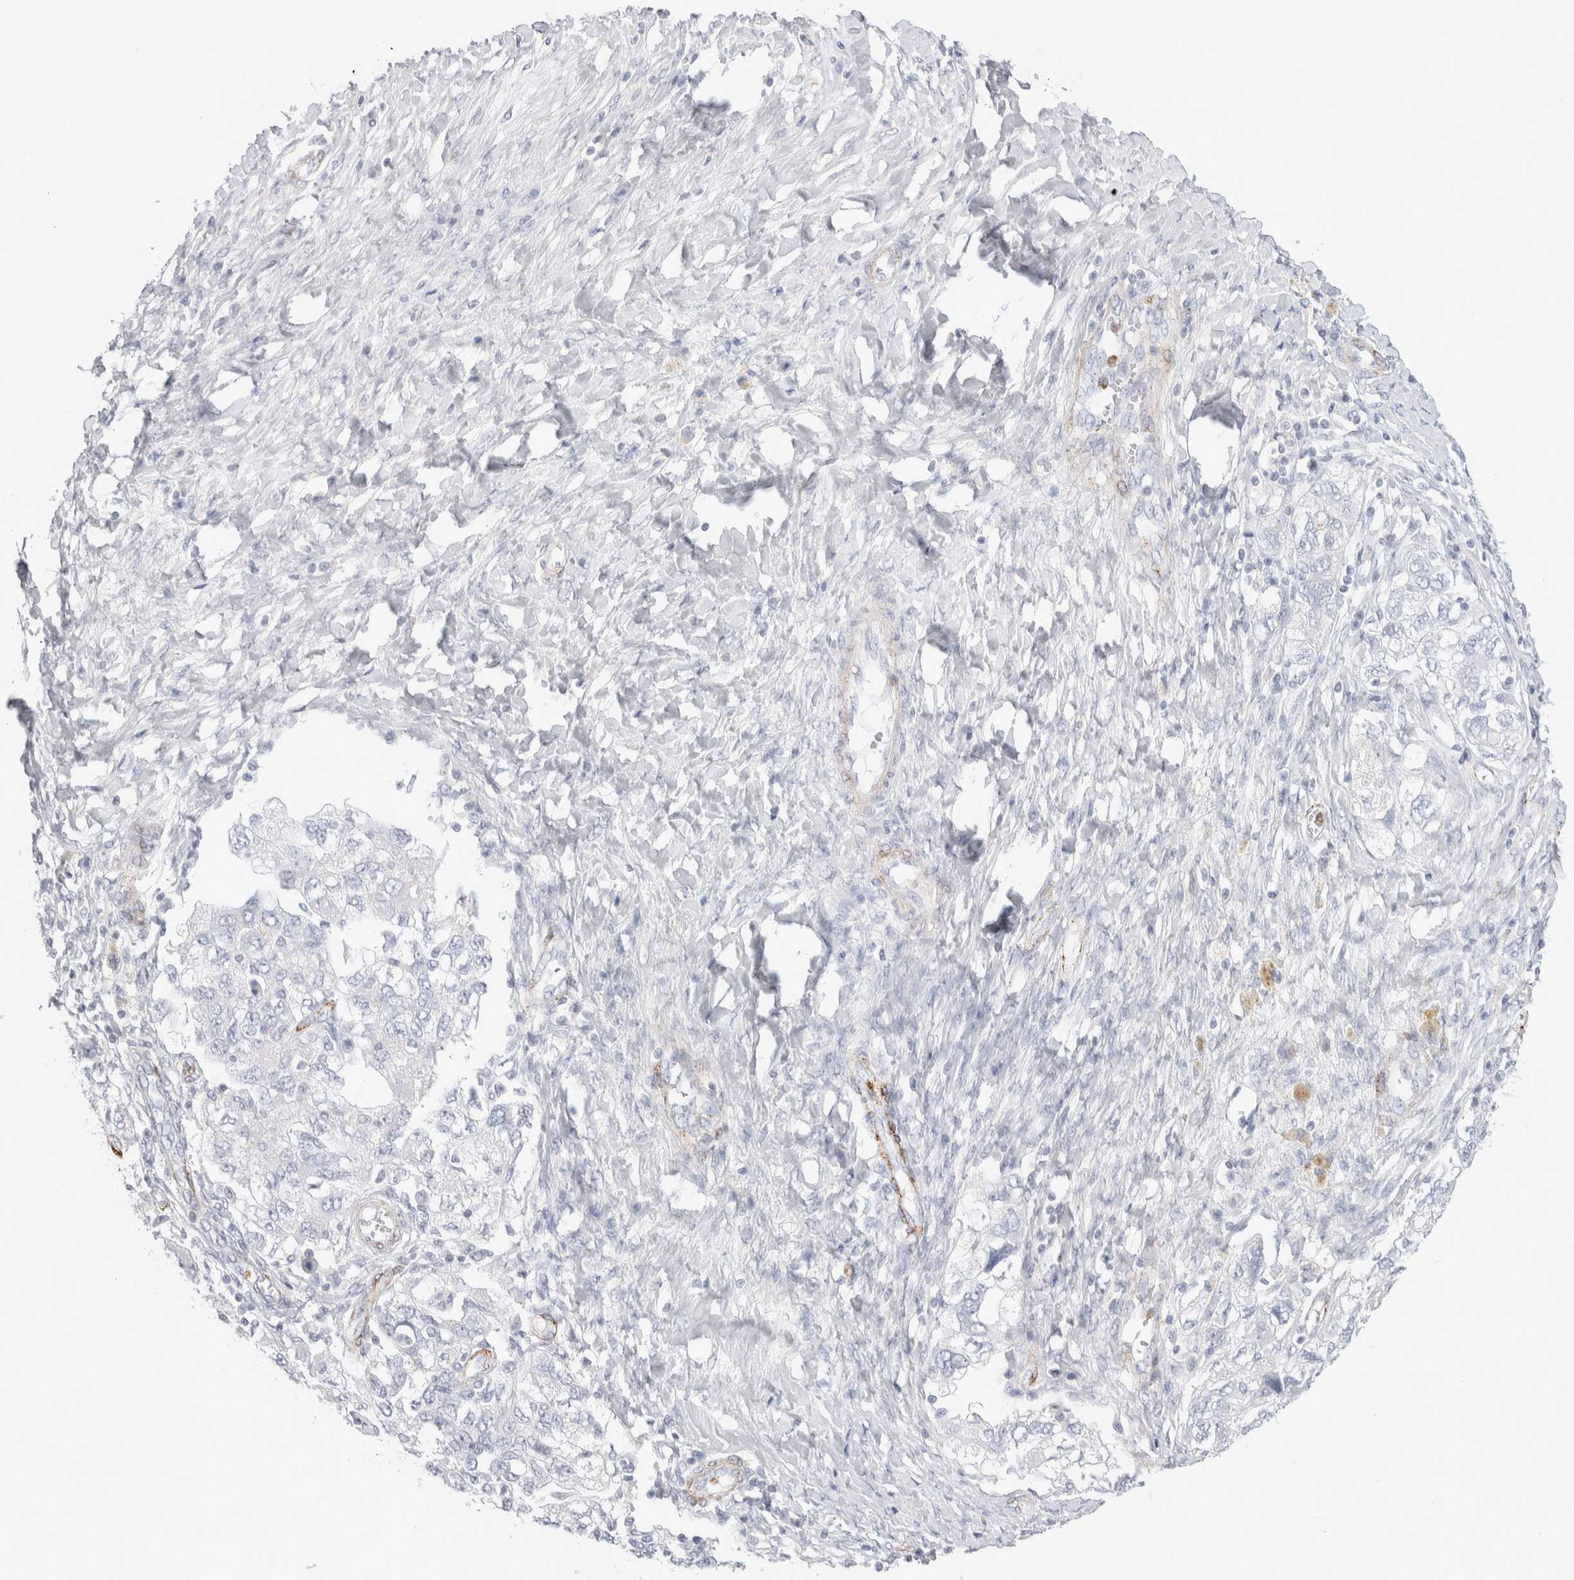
{"staining": {"intensity": "negative", "quantity": "none", "location": "none"}, "tissue": "ovarian cancer", "cell_type": "Tumor cells", "image_type": "cancer", "snomed": [{"axis": "morphology", "description": "Carcinoma, NOS"}, {"axis": "morphology", "description": "Cystadenocarcinoma, serous, NOS"}, {"axis": "topography", "description": "Ovary"}], "caption": "This is a image of IHC staining of ovarian cancer (serous cystadenocarcinoma), which shows no staining in tumor cells.", "gene": "SEPTIN4", "patient": {"sex": "female", "age": 69}}